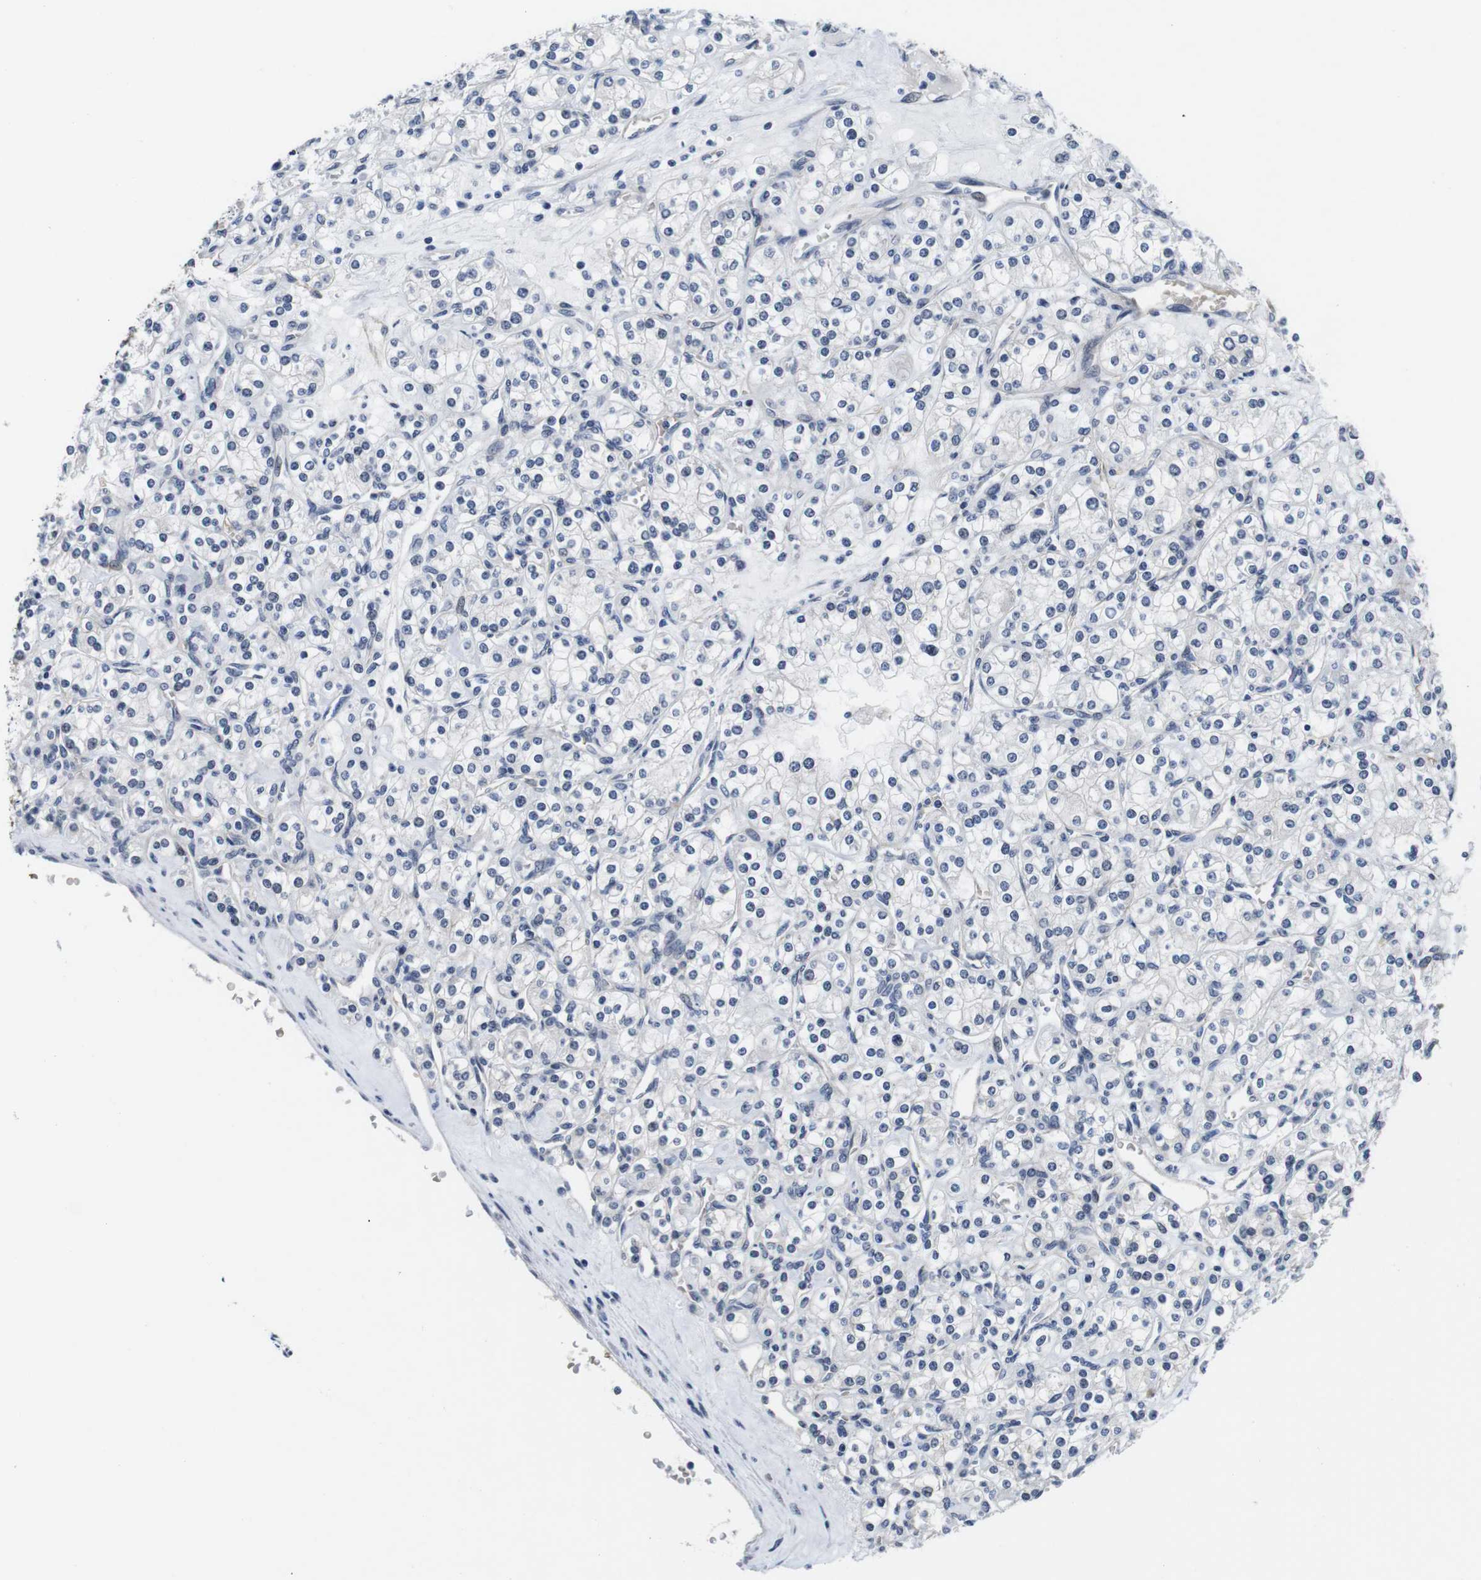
{"staining": {"intensity": "negative", "quantity": "none", "location": "none"}, "tissue": "renal cancer", "cell_type": "Tumor cells", "image_type": "cancer", "snomed": [{"axis": "morphology", "description": "Adenocarcinoma, NOS"}, {"axis": "topography", "description": "Kidney"}], "caption": "Tumor cells are negative for protein expression in human renal cancer (adenocarcinoma). (DAB (3,3'-diaminobenzidine) immunohistochemistry (IHC) with hematoxylin counter stain).", "gene": "SOCS3", "patient": {"sex": "male", "age": 77}}